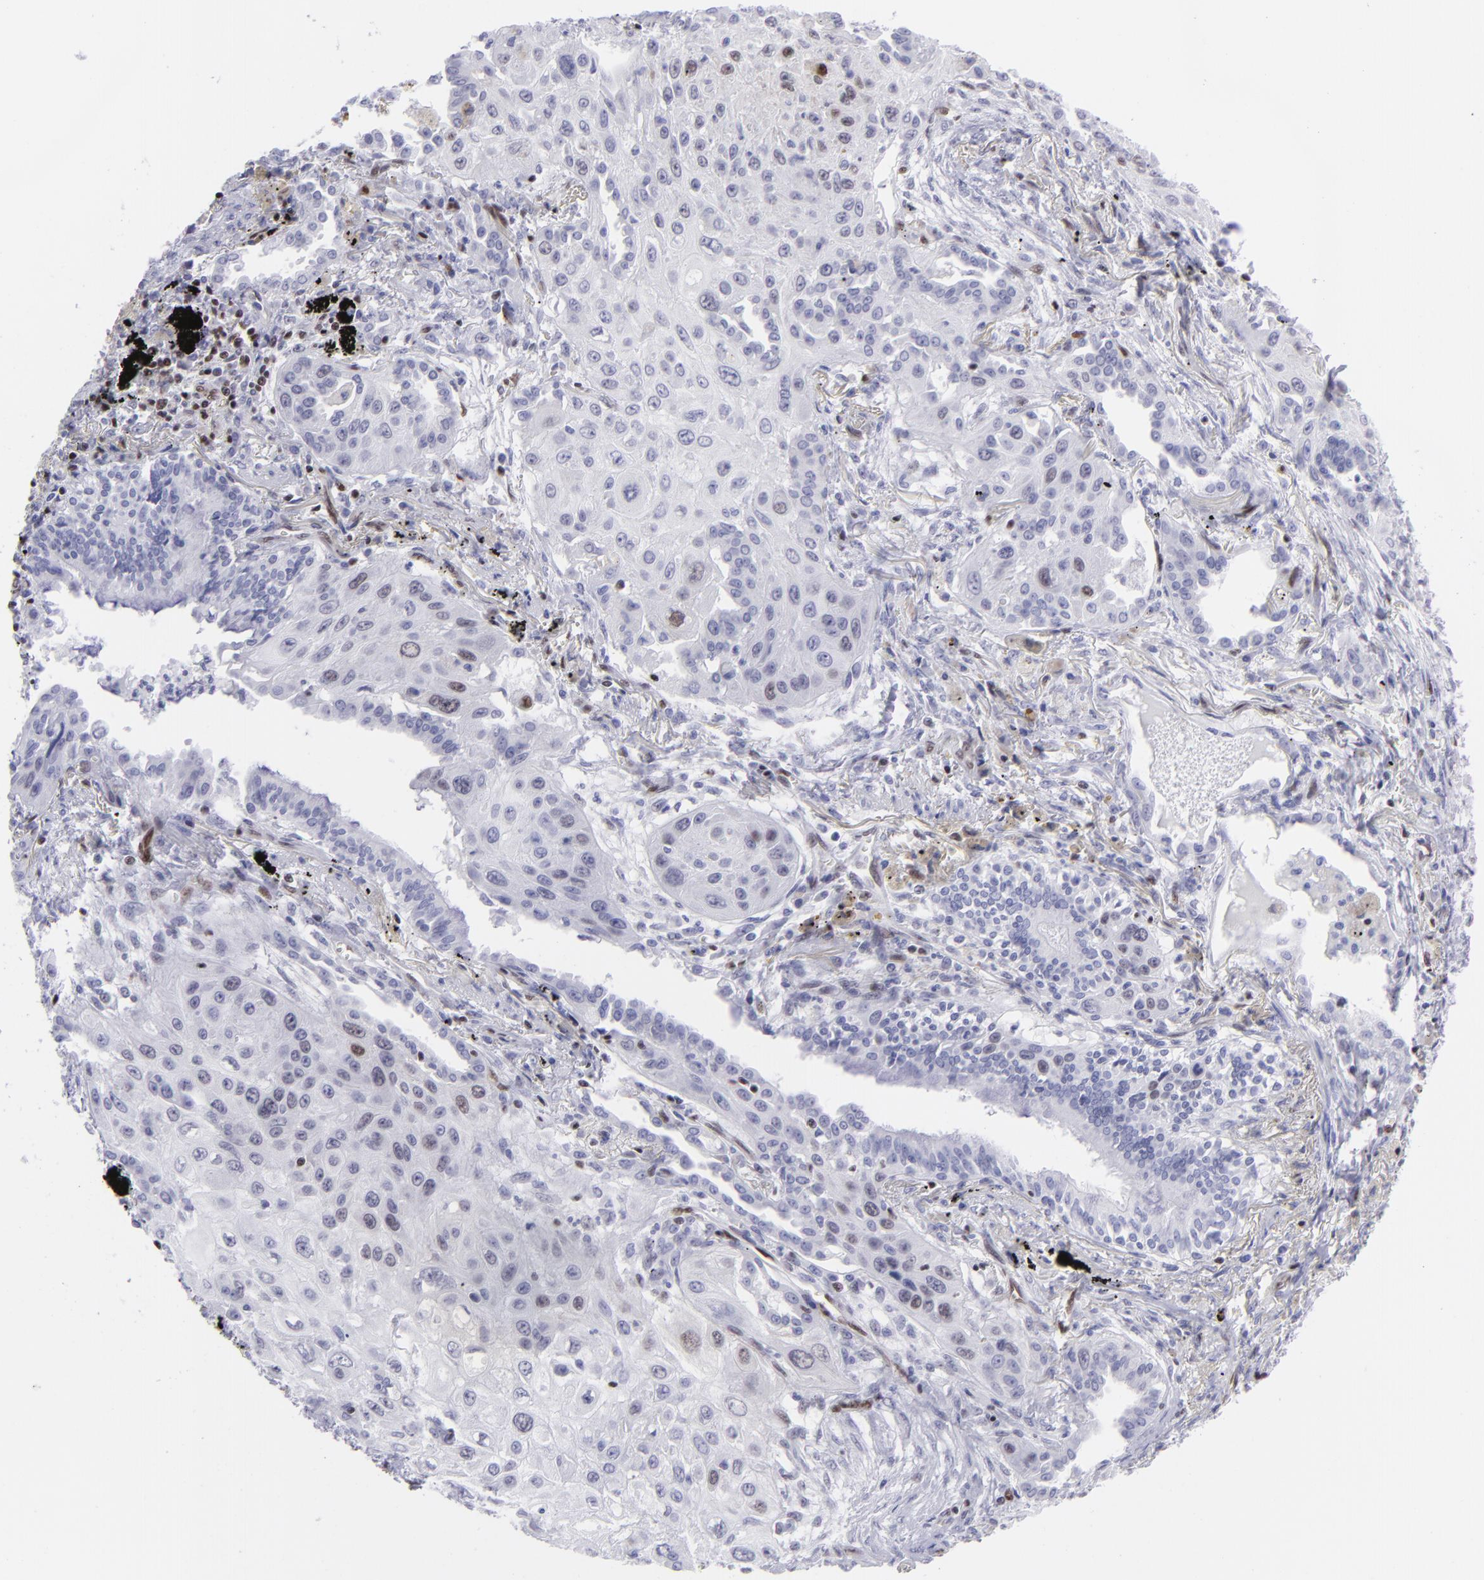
{"staining": {"intensity": "weak", "quantity": "<25%", "location": "nuclear"}, "tissue": "lung cancer", "cell_type": "Tumor cells", "image_type": "cancer", "snomed": [{"axis": "morphology", "description": "Squamous cell carcinoma, NOS"}, {"axis": "topography", "description": "Lung"}], "caption": "DAB (3,3'-diaminobenzidine) immunohistochemical staining of human squamous cell carcinoma (lung) shows no significant expression in tumor cells.", "gene": "ETS1", "patient": {"sex": "male", "age": 71}}